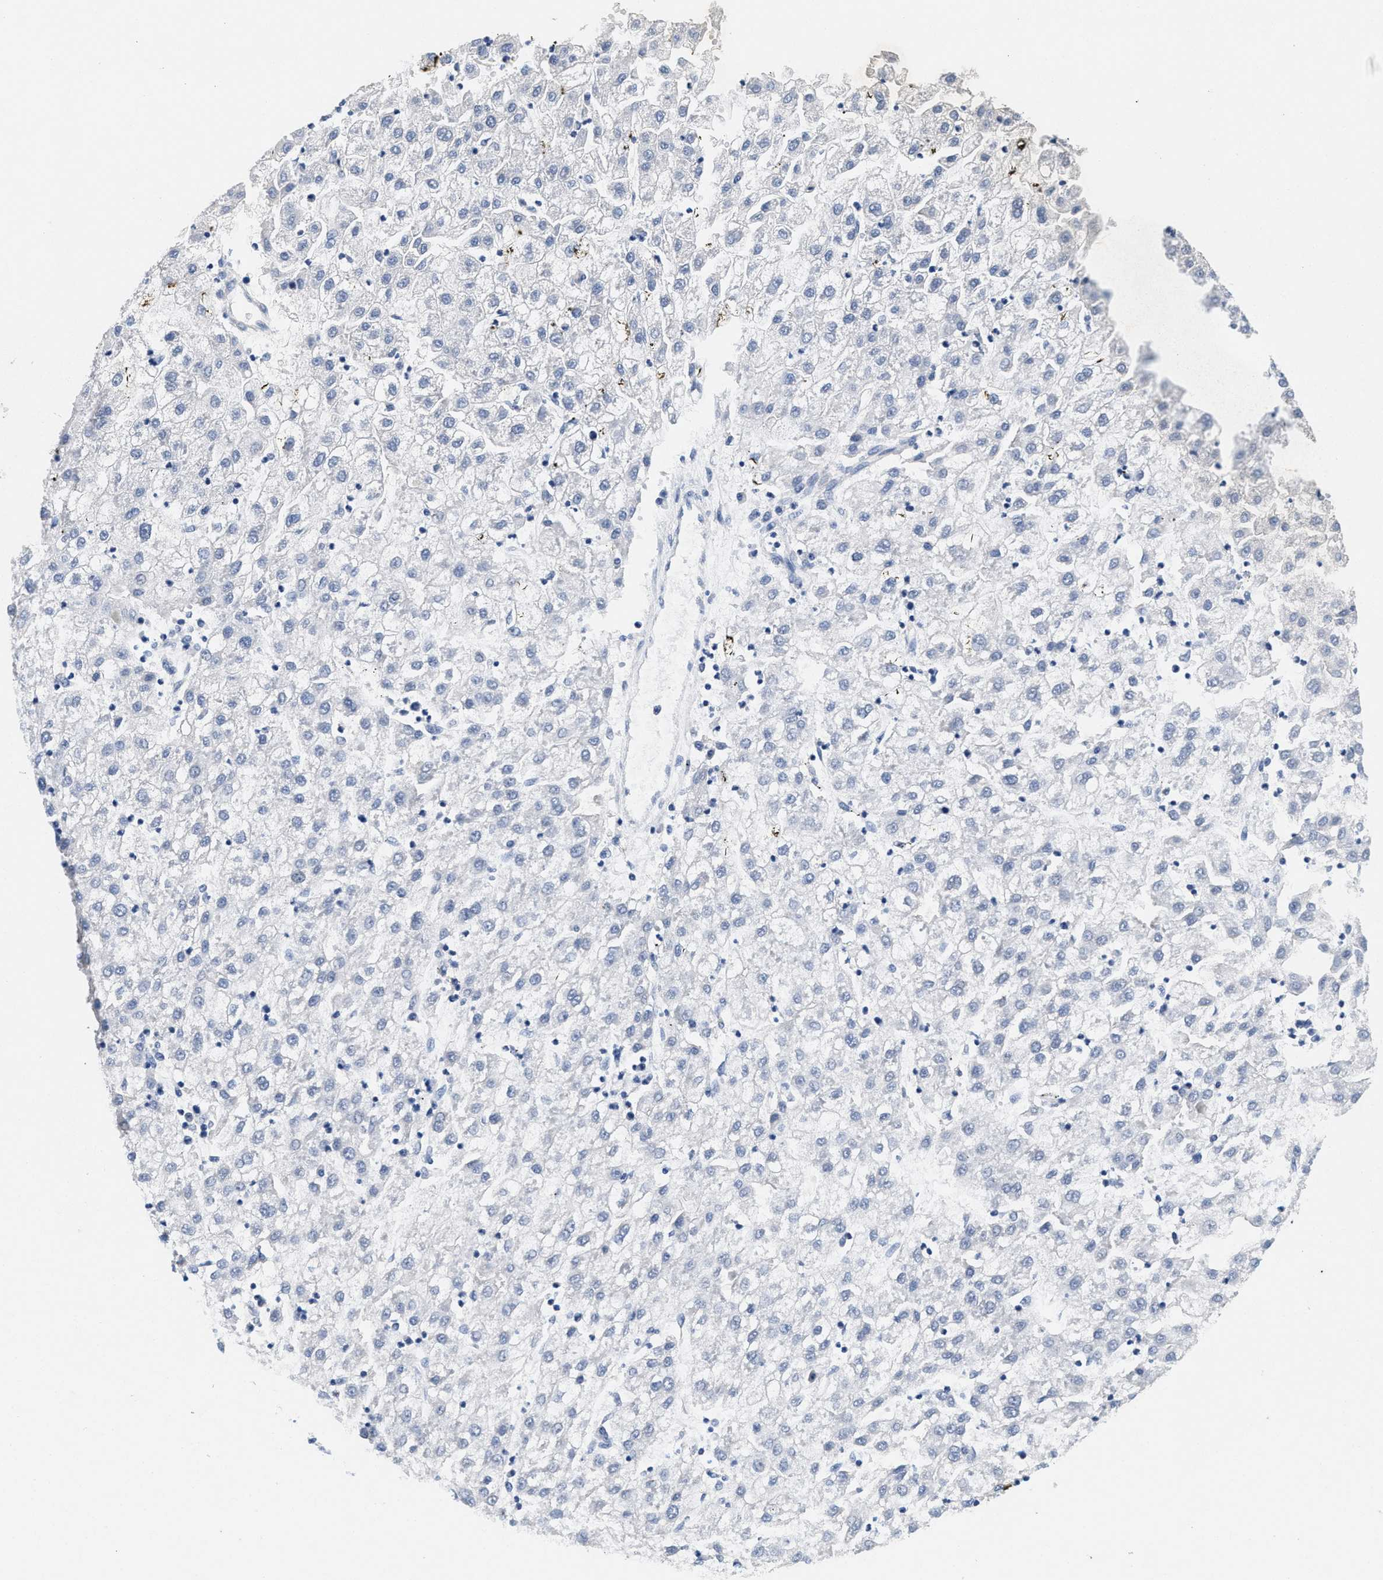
{"staining": {"intensity": "negative", "quantity": "none", "location": "none"}, "tissue": "liver cancer", "cell_type": "Tumor cells", "image_type": "cancer", "snomed": [{"axis": "morphology", "description": "Carcinoma, Hepatocellular, NOS"}, {"axis": "topography", "description": "Liver"}], "caption": "Tumor cells show no significant positivity in liver cancer (hepatocellular carcinoma).", "gene": "CPA2", "patient": {"sex": "male", "age": 72}}